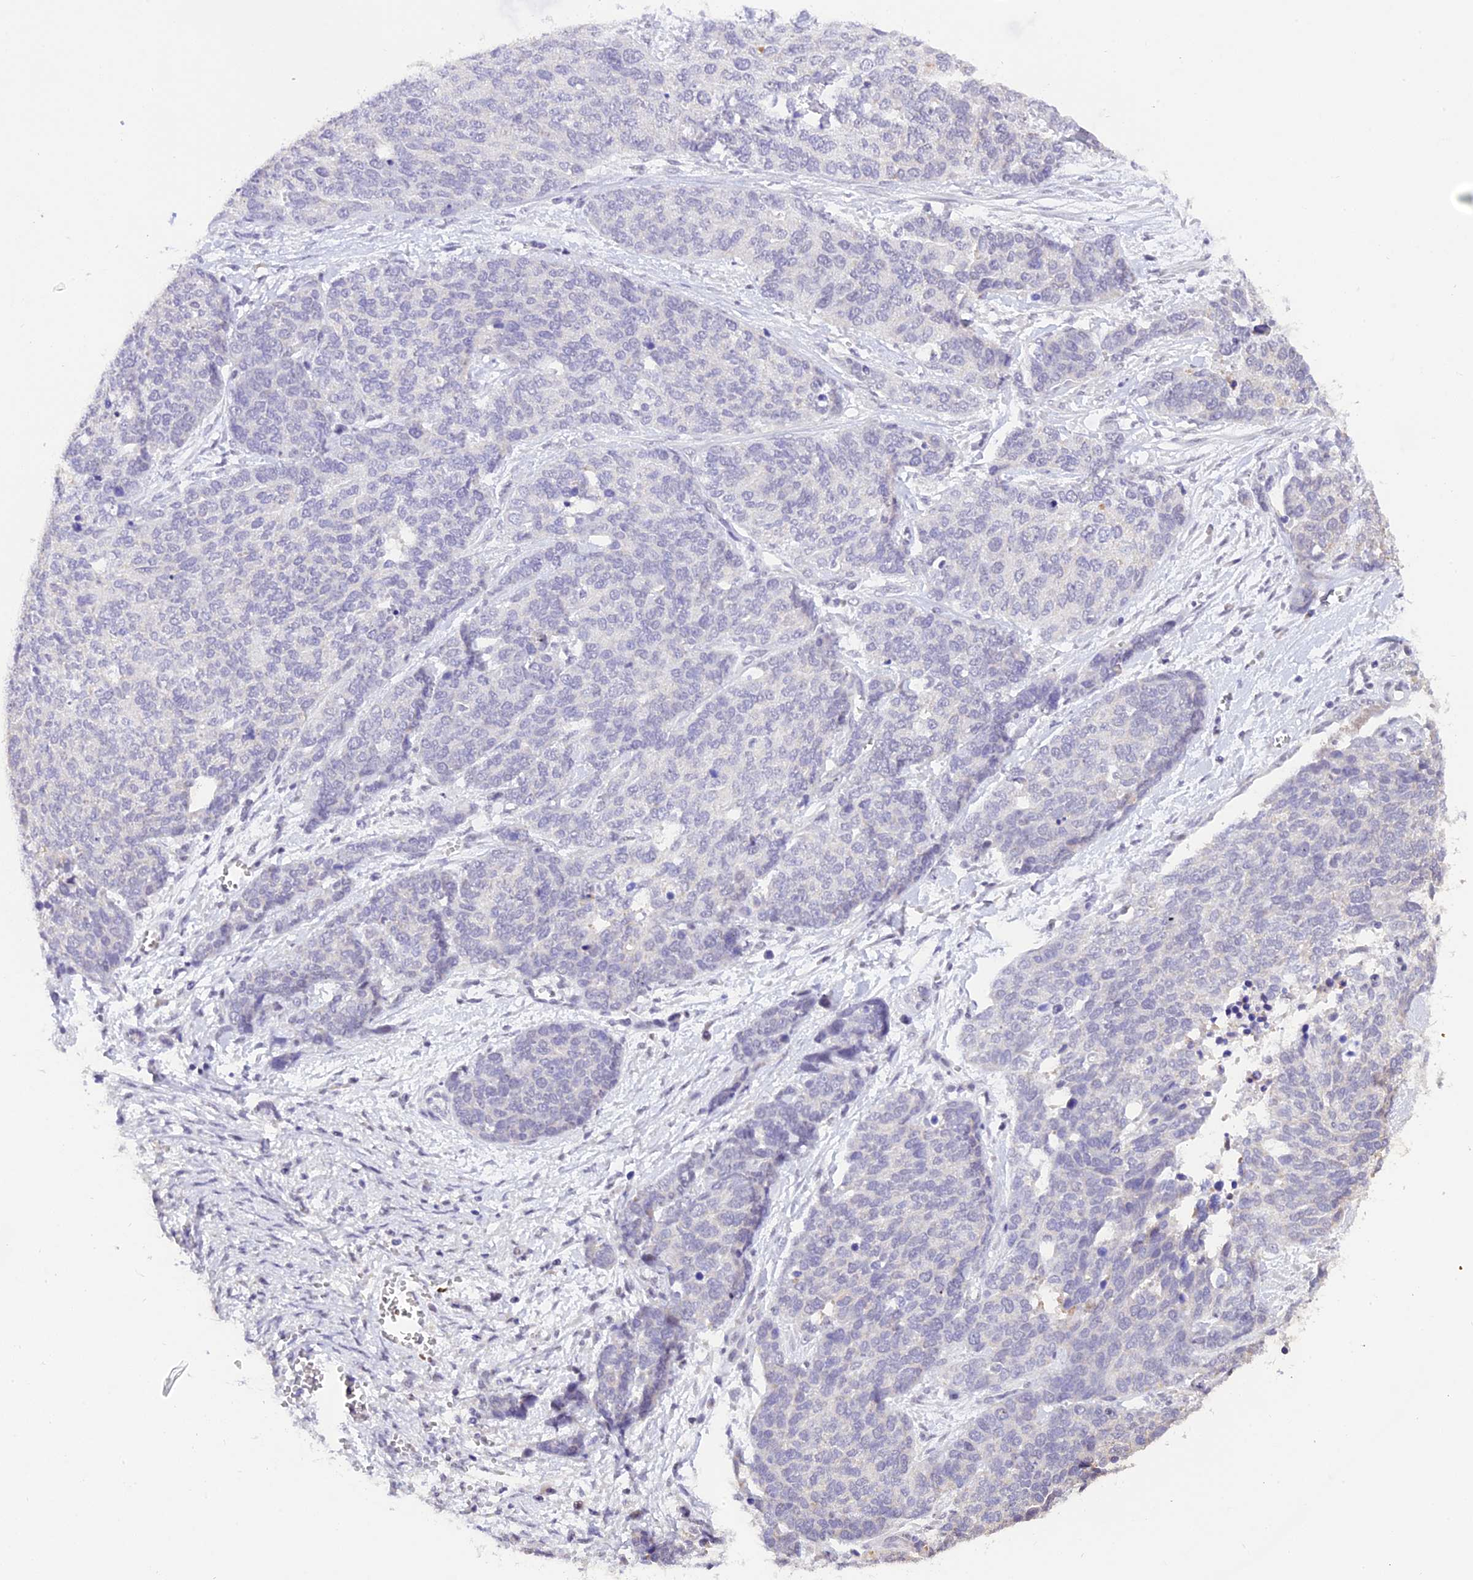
{"staining": {"intensity": "negative", "quantity": "none", "location": "none"}, "tissue": "ovarian cancer", "cell_type": "Tumor cells", "image_type": "cancer", "snomed": [{"axis": "morphology", "description": "Cystadenocarcinoma, serous, NOS"}, {"axis": "topography", "description": "Ovary"}], "caption": "Tumor cells are negative for brown protein staining in ovarian serous cystadenocarcinoma.", "gene": "AHSP", "patient": {"sex": "female", "age": 44}}